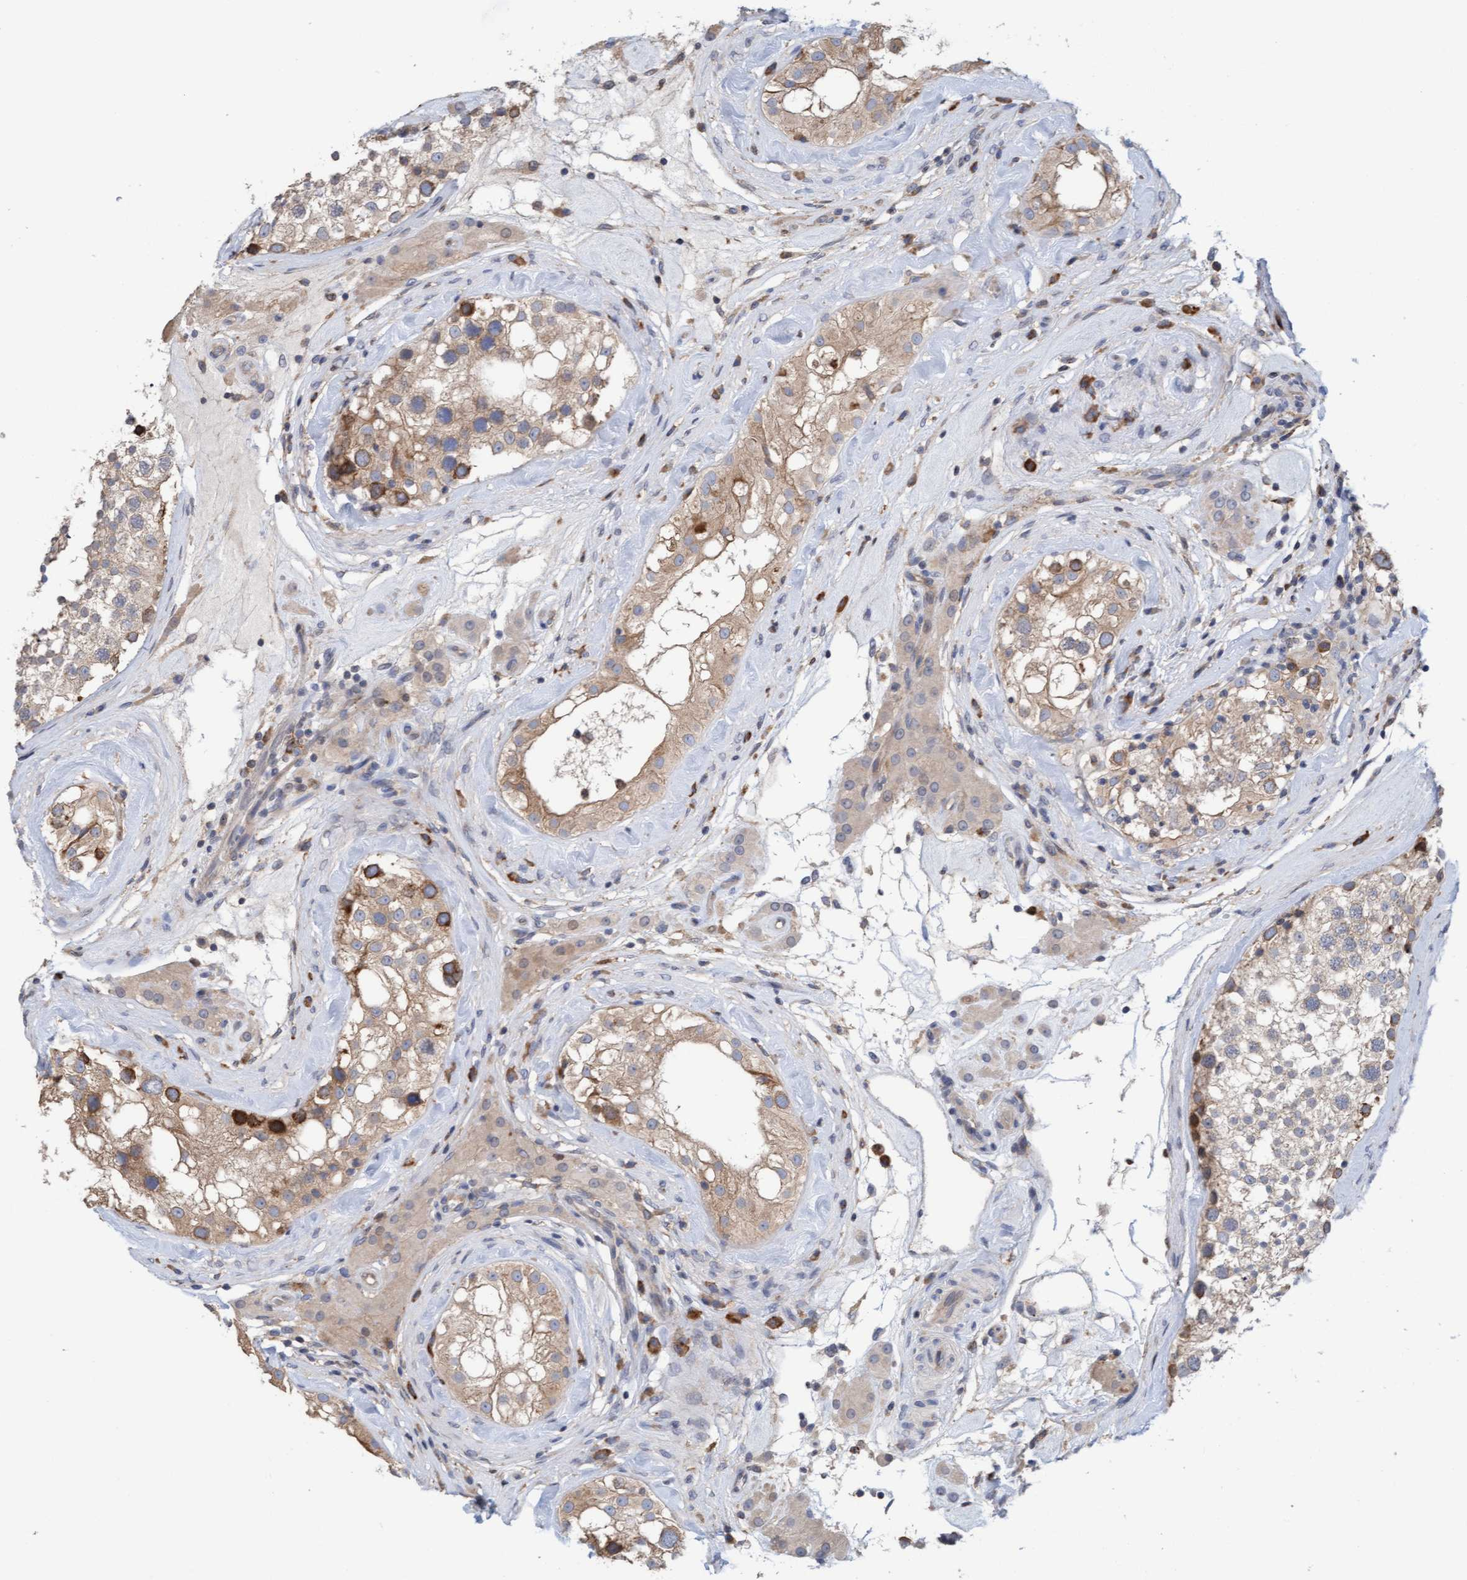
{"staining": {"intensity": "moderate", "quantity": "<25%", "location": "cytoplasmic/membranous"}, "tissue": "testis", "cell_type": "Cells in seminiferous ducts", "image_type": "normal", "snomed": [{"axis": "morphology", "description": "Normal tissue, NOS"}, {"axis": "topography", "description": "Testis"}], "caption": "IHC photomicrograph of unremarkable human testis stained for a protein (brown), which displays low levels of moderate cytoplasmic/membranous positivity in approximately <25% of cells in seminiferous ducts.", "gene": "MMP8", "patient": {"sex": "male", "age": 46}}